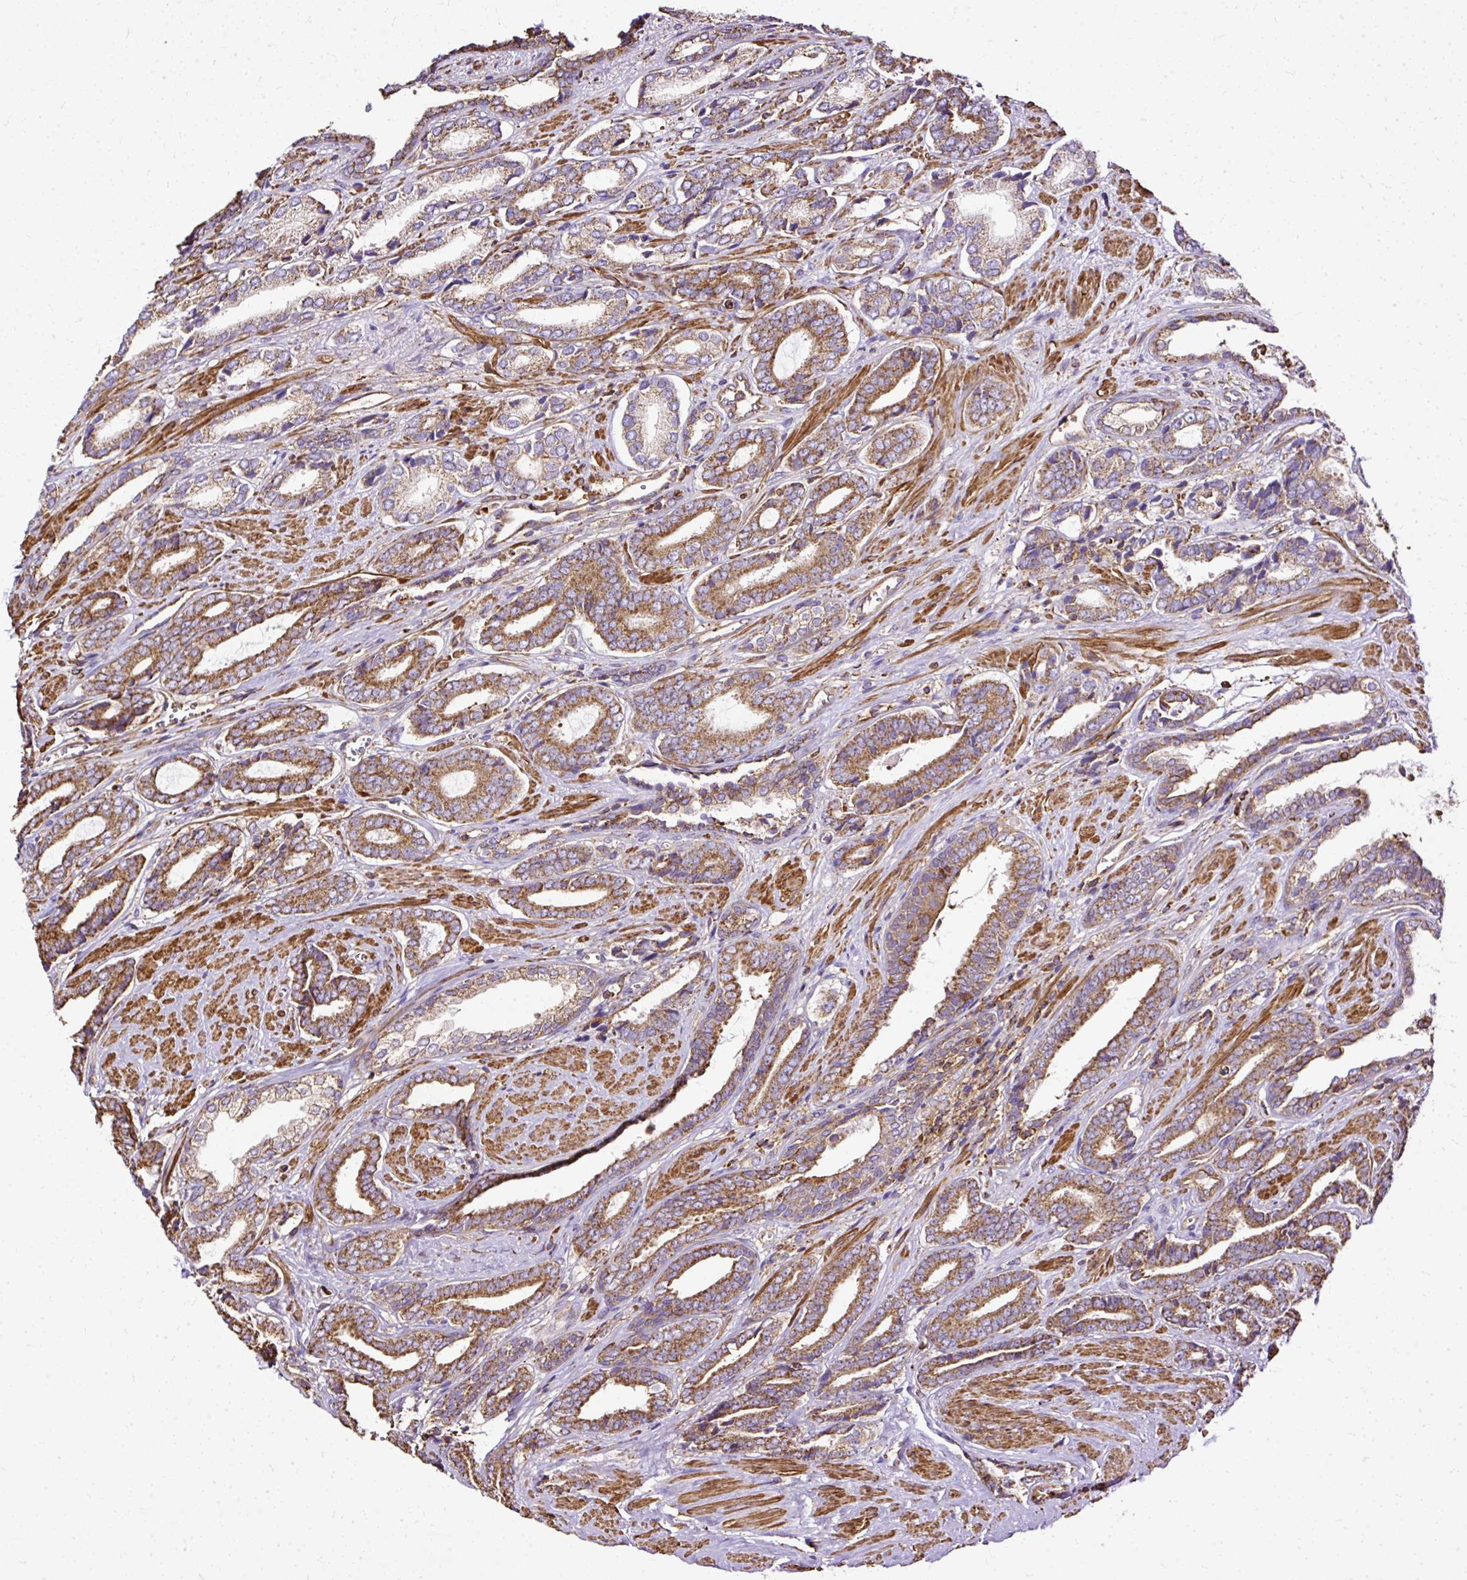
{"staining": {"intensity": "moderate", "quantity": ">75%", "location": "cytoplasmic/membranous"}, "tissue": "prostate cancer", "cell_type": "Tumor cells", "image_type": "cancer", "snomed": [{"axis": "morphology", "description": "Adenocarcinoma, NOS"}, {"axis": "topography", "description": "Prostate and seminal vesicle, NOS"}], "caption": "Protein staining by immunohistochemistry displays moderate cytoplasmic/membranous positivity in approximately >75% of tumor cells in prostate cancer (adenocarcinoma).", "gene": "KLHL11", "patient": {"sex": "male", "age": 76}}